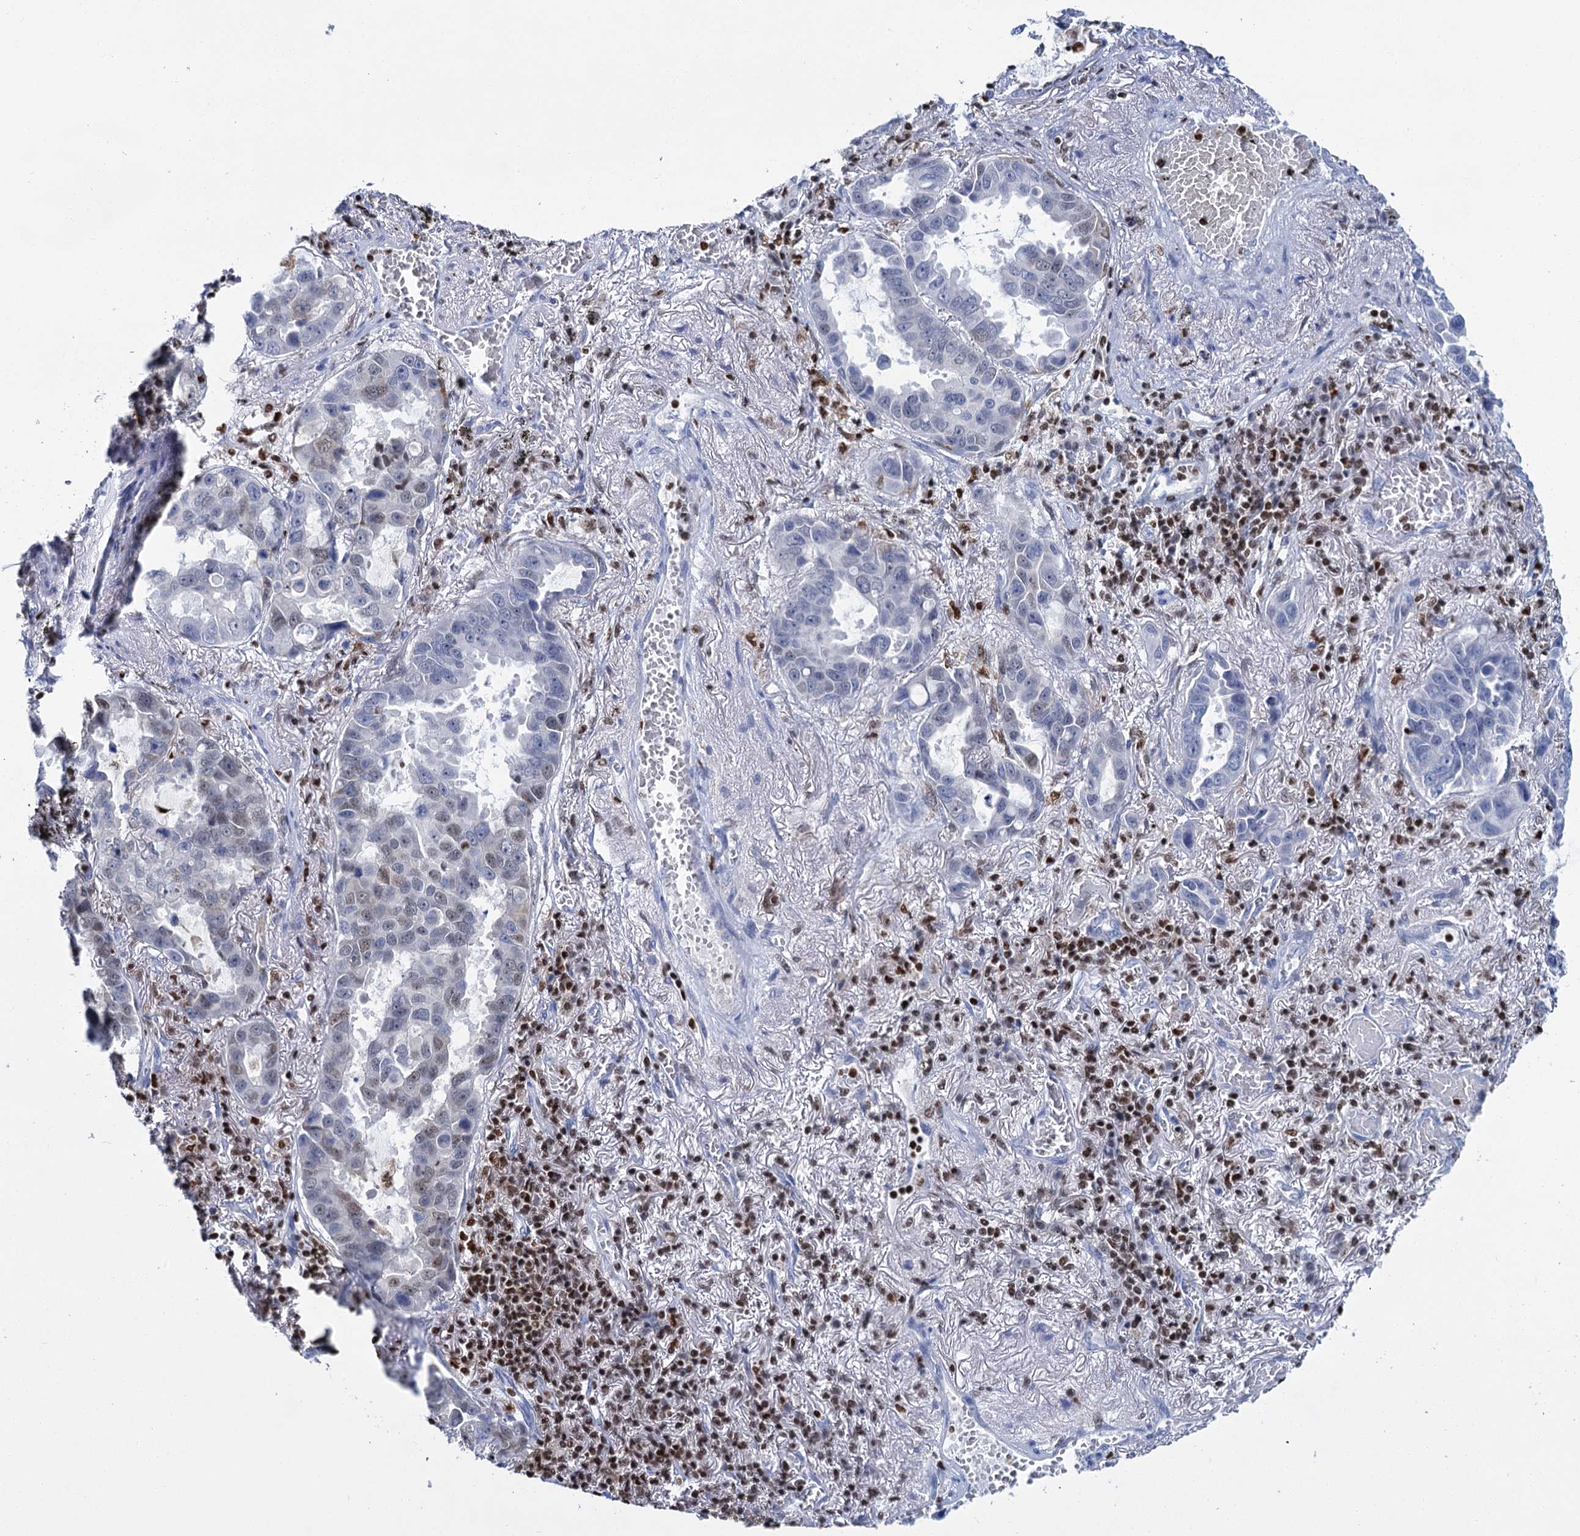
{"staining": {"intensity": "weak", "quantity": "<25%", "location": "nuclear"}, "tissue": "lung cancer", "cell_type": "Tumor cells", "image_type": "cancer", "snomed": [{"axis": "morphology", "description": "Adenocarcinoma, NOS"}, {"axis": "topography", "description": "Lung"}], "caption": "This is an IHC image of adenocarcinoma (lung). There is no positivity in tumor cells.", "gene": "CELF2", "patient": {"sex": "male", "age": 64}}